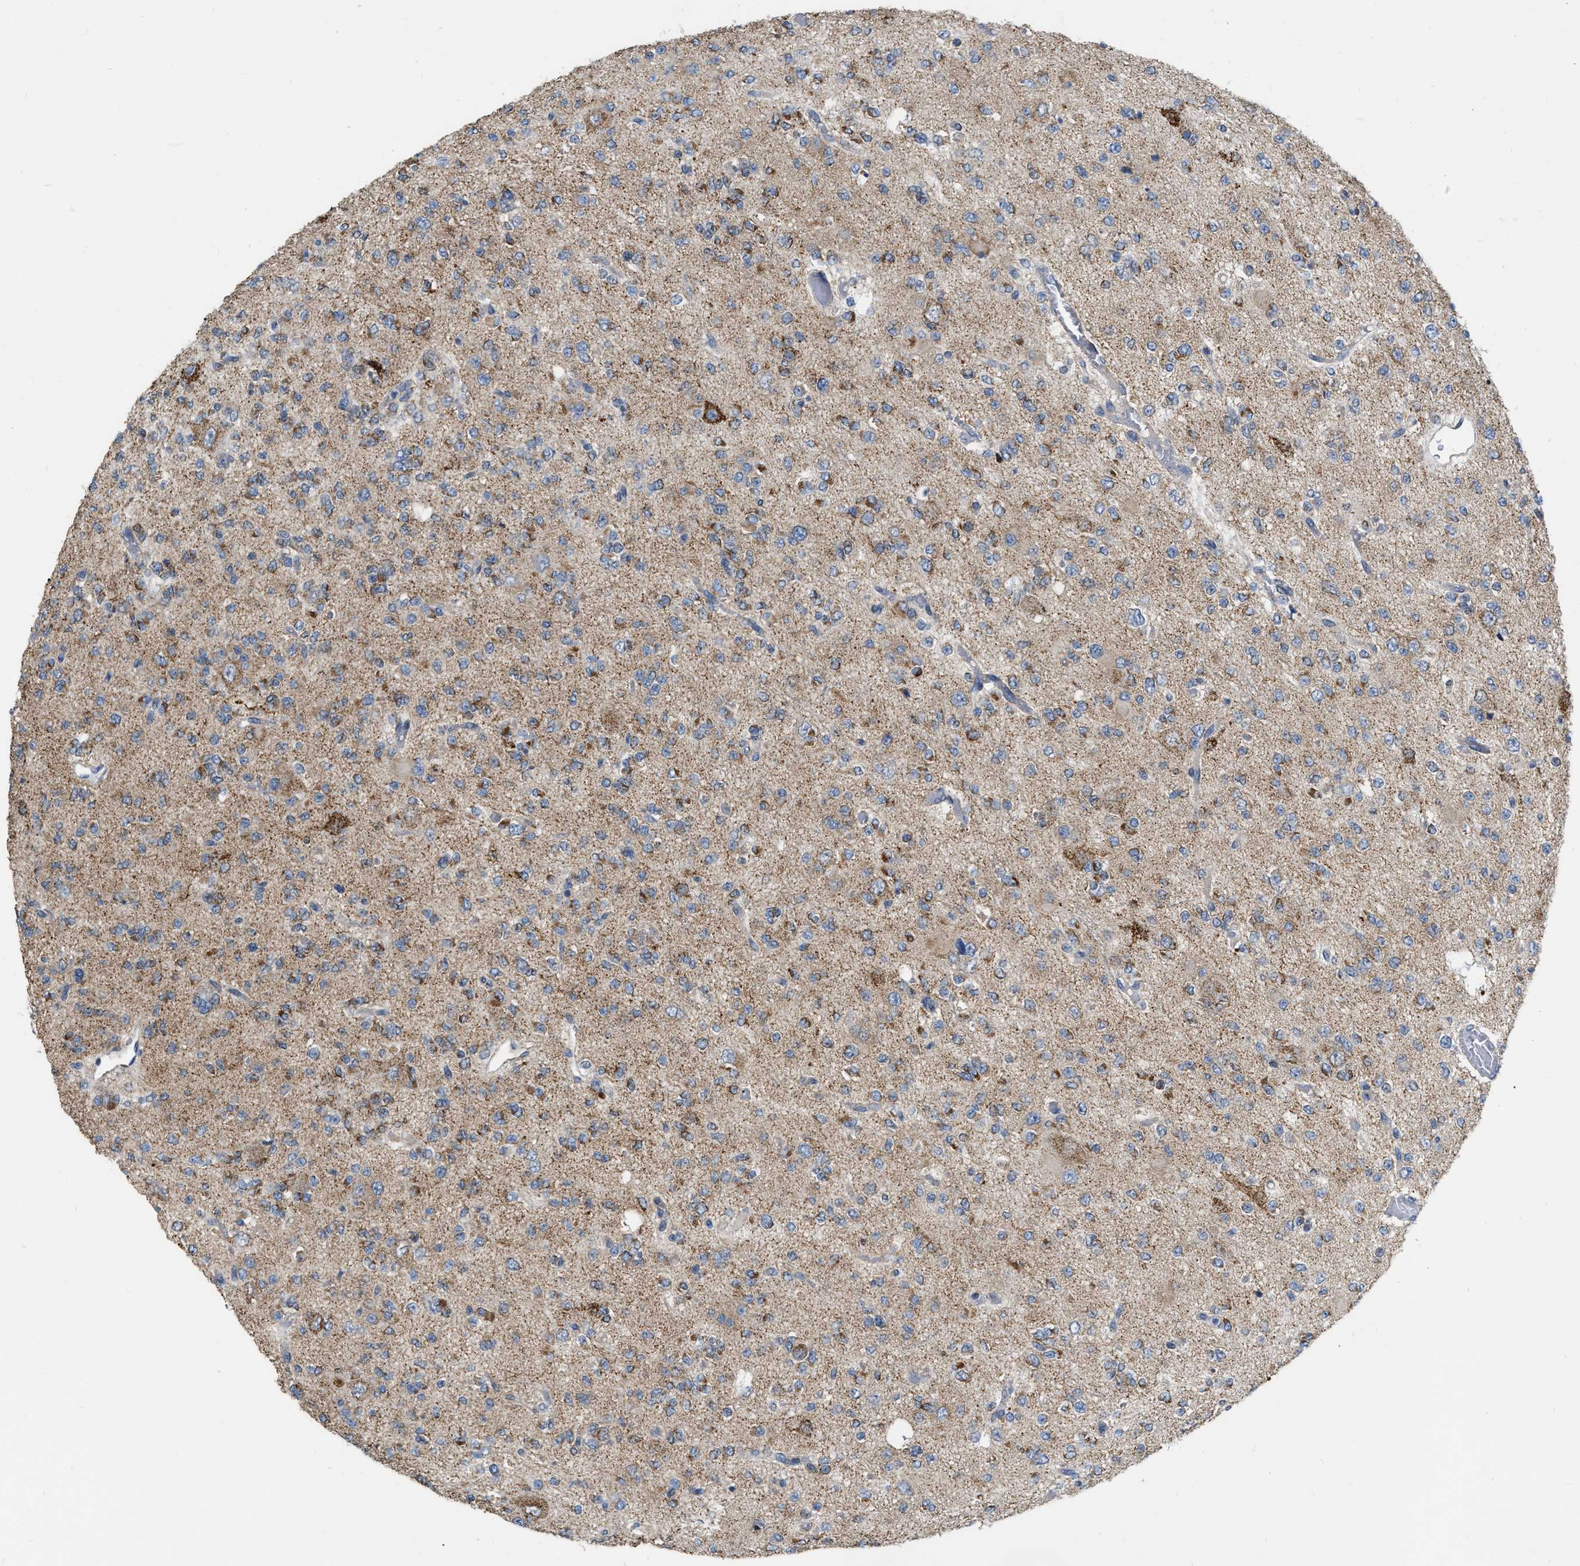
{"staining": {"intensity": "moderate", "quantity": "<25%", "location": "cytoplasmic/membranous"}, "tissue": "glioma", "cell_type": "Tumor cells", "image_type": "cancer", "snomed": [{"axis": "morphology", "description": "Glioma, malignant, Low grade"}, {"axis": "topography", "description": "Brain"}], "caption": "This micrograph demonstrates IHC staining of human glioma, with low moderate cytoplasmic/membranous staining in about <25% of tumor cells.", "gene": "DDX56", "patient": {"sex": "male", "age": 38}}